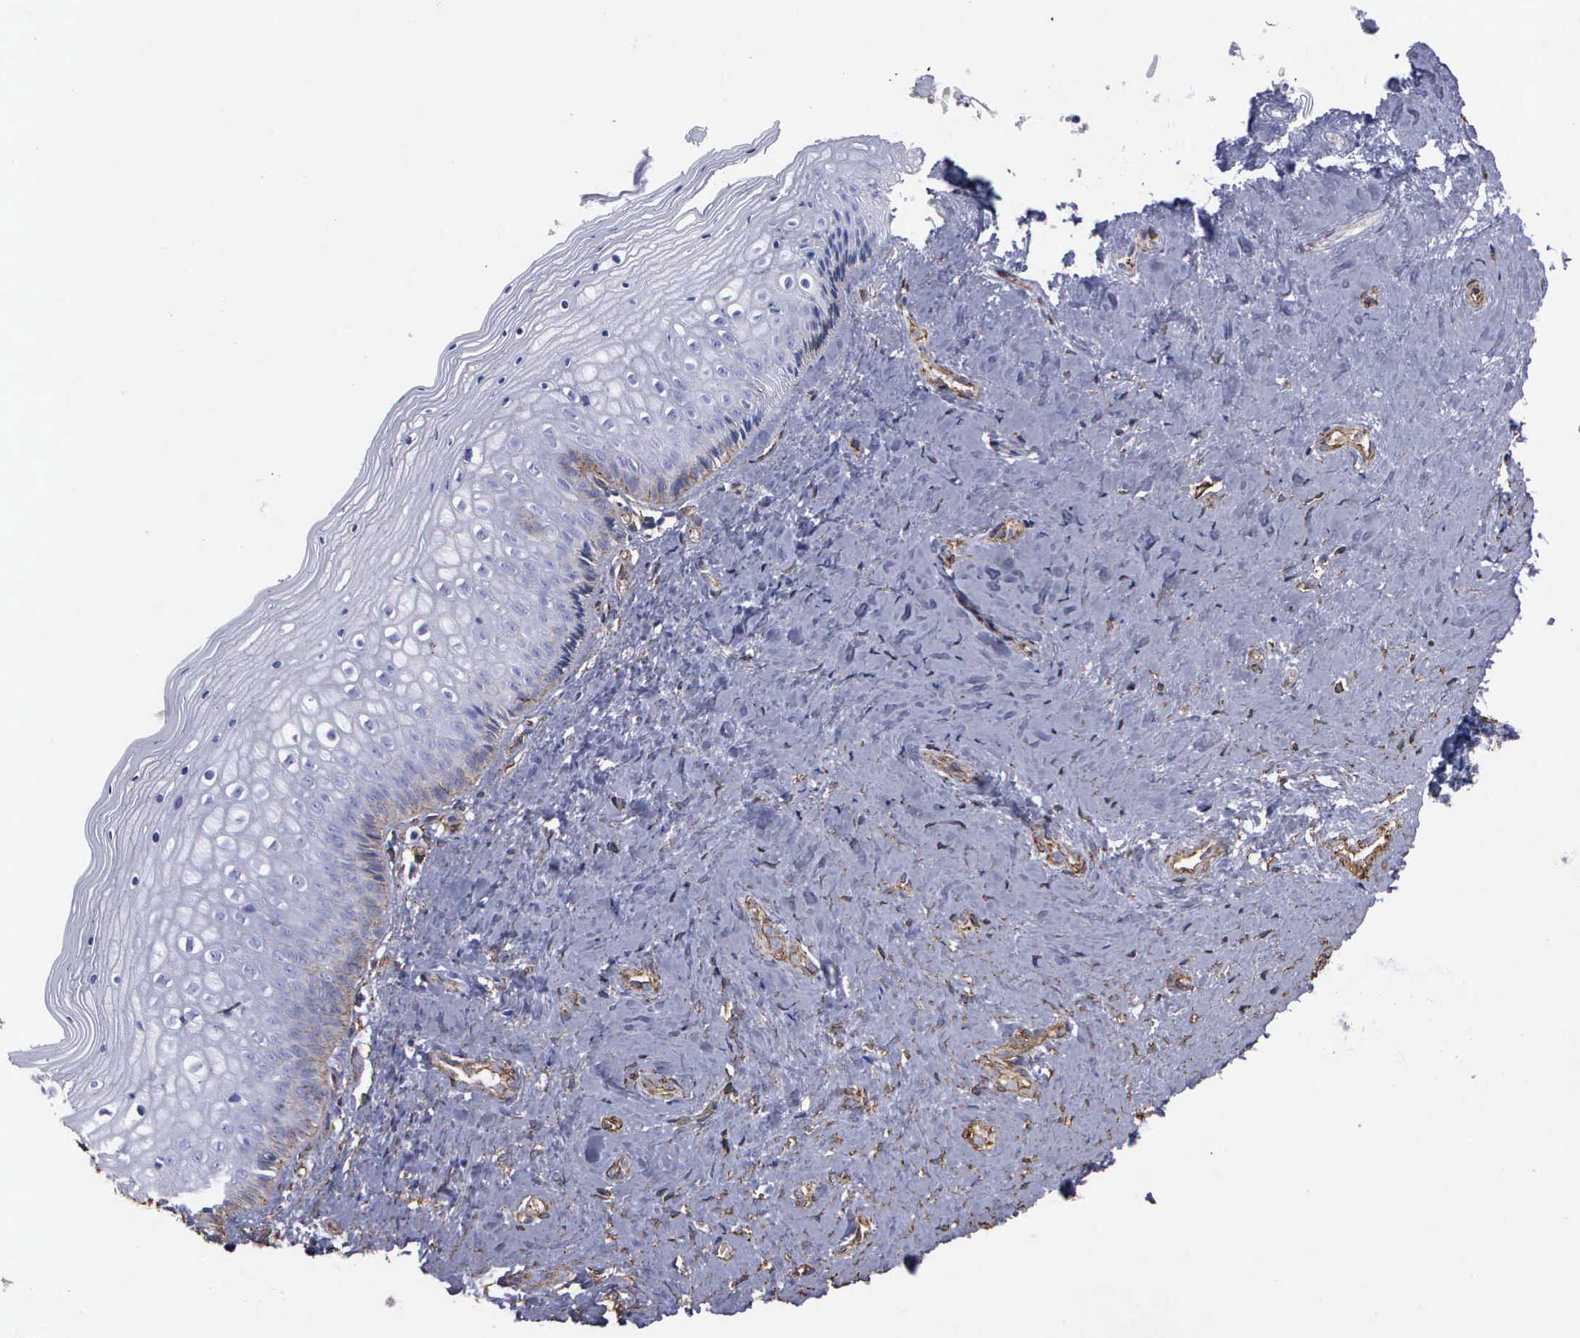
{"staining": {"intensity": "weak", "quantity": "<25%", "location": "cytoplasmic/membranous"}, "tissue": "vagina", "cell_type": "Squamous epithelial cells", "image_type": "normal", "snomed": [{"axis": "morphology", "description": "Normal tissue, NOS"}, {"axis": "topography", "description": "Vagina"}], "caption": "Vagina was stained to show a protein in brown. There is no significant expression in squamous epithelial cells. The staining was performed using DAB (3,3'-diaminobenzidine) to visualize the protein expression in brown, while the nuclei were stained in blue with hematoxylin (Magnification: 20x).", "gene": "MAGEB10", "patient": {"sex": "female", "age": 46}}